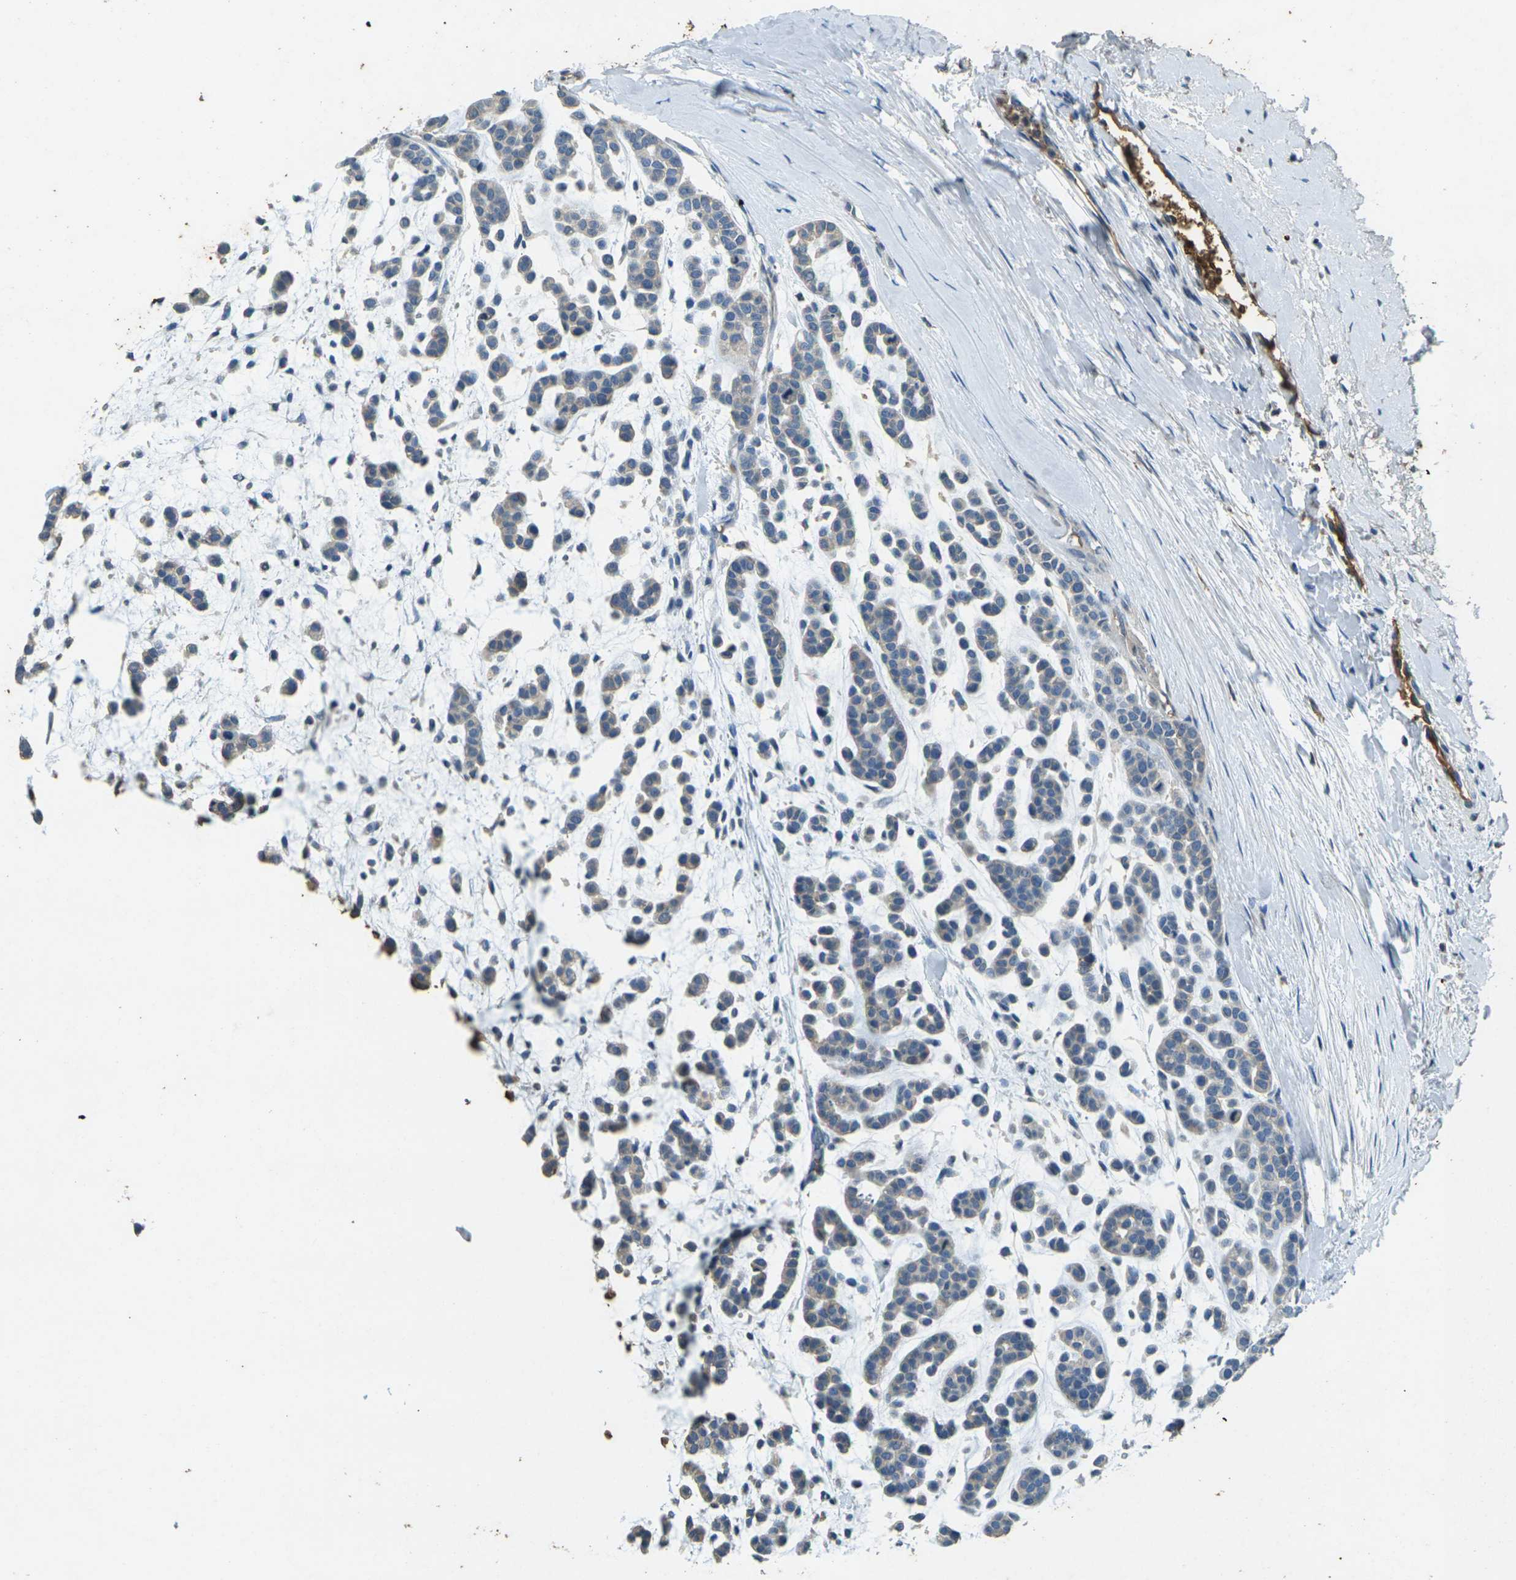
{"staining": {"intensity": "weak", "quantity": ">75%", "location": "cytoplasmic/membranous"}, "tissue": "head and neck cancer", "cell_type": "Tumor cells", "image_type": "cancer", "snomed": [{"axis": "morphology", "description": "Adenocarcinoma, NOS"}, {"axis": "morphology", "description": "Adenoma, NOS"}, {"axis": "topography", "description": "Head-Neck"}], "caption": "High-power microscopy captured an immunohistochemistry histopathology image of head and neck adenocarcinoma, revealing weak cytoplasmic/membranous positivity in approximately >75% of tumor cells.", "gene": "HBB", "patient": {"sex": "female", "age": 55}}